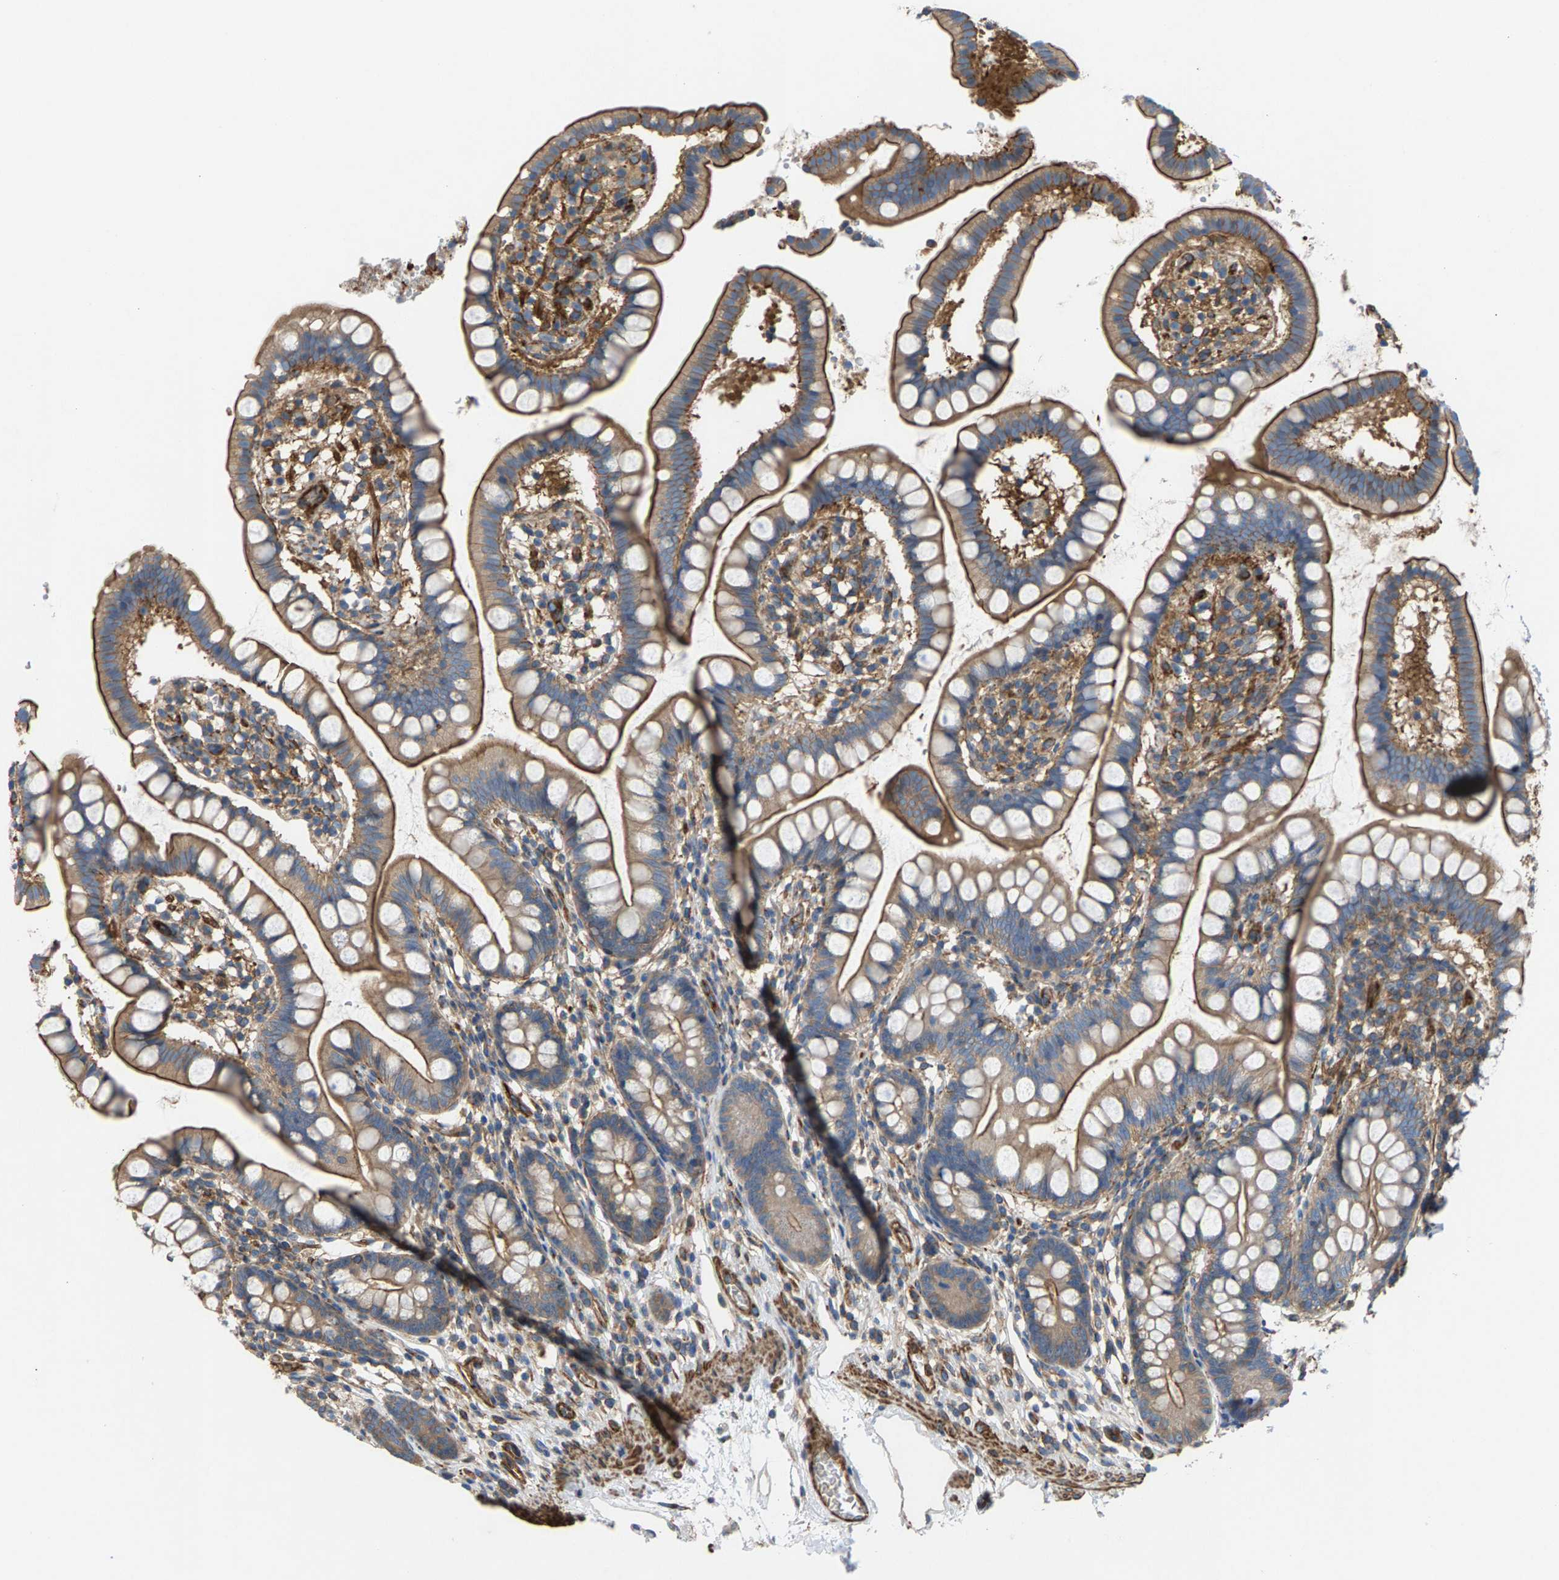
{"staining": {"intensity": "moderate", "quantity": "25%-75%", "location": "cytoplasmic/membranous"}, "tissue": "small intestine", "cell_type": "Glandular cells", "image_type": "normal", "snomed": [{"axis": "morphology", "description": "Normal tissue, NOS"}, {"axis": "topography", "description": "Small intestine"}], "caption": "Brown immunohistochemical staining in benign human small intestine displays moderate cytoplasmic/membranous staining in approximately 25%-75% of glandular cells. The staining was performed using DAB, with brown indicating positive protein expression. Nuclei are stained blue with hematoxylin.", "gene": "PDCL", "patient": {"sex": "female", "age": 84}}